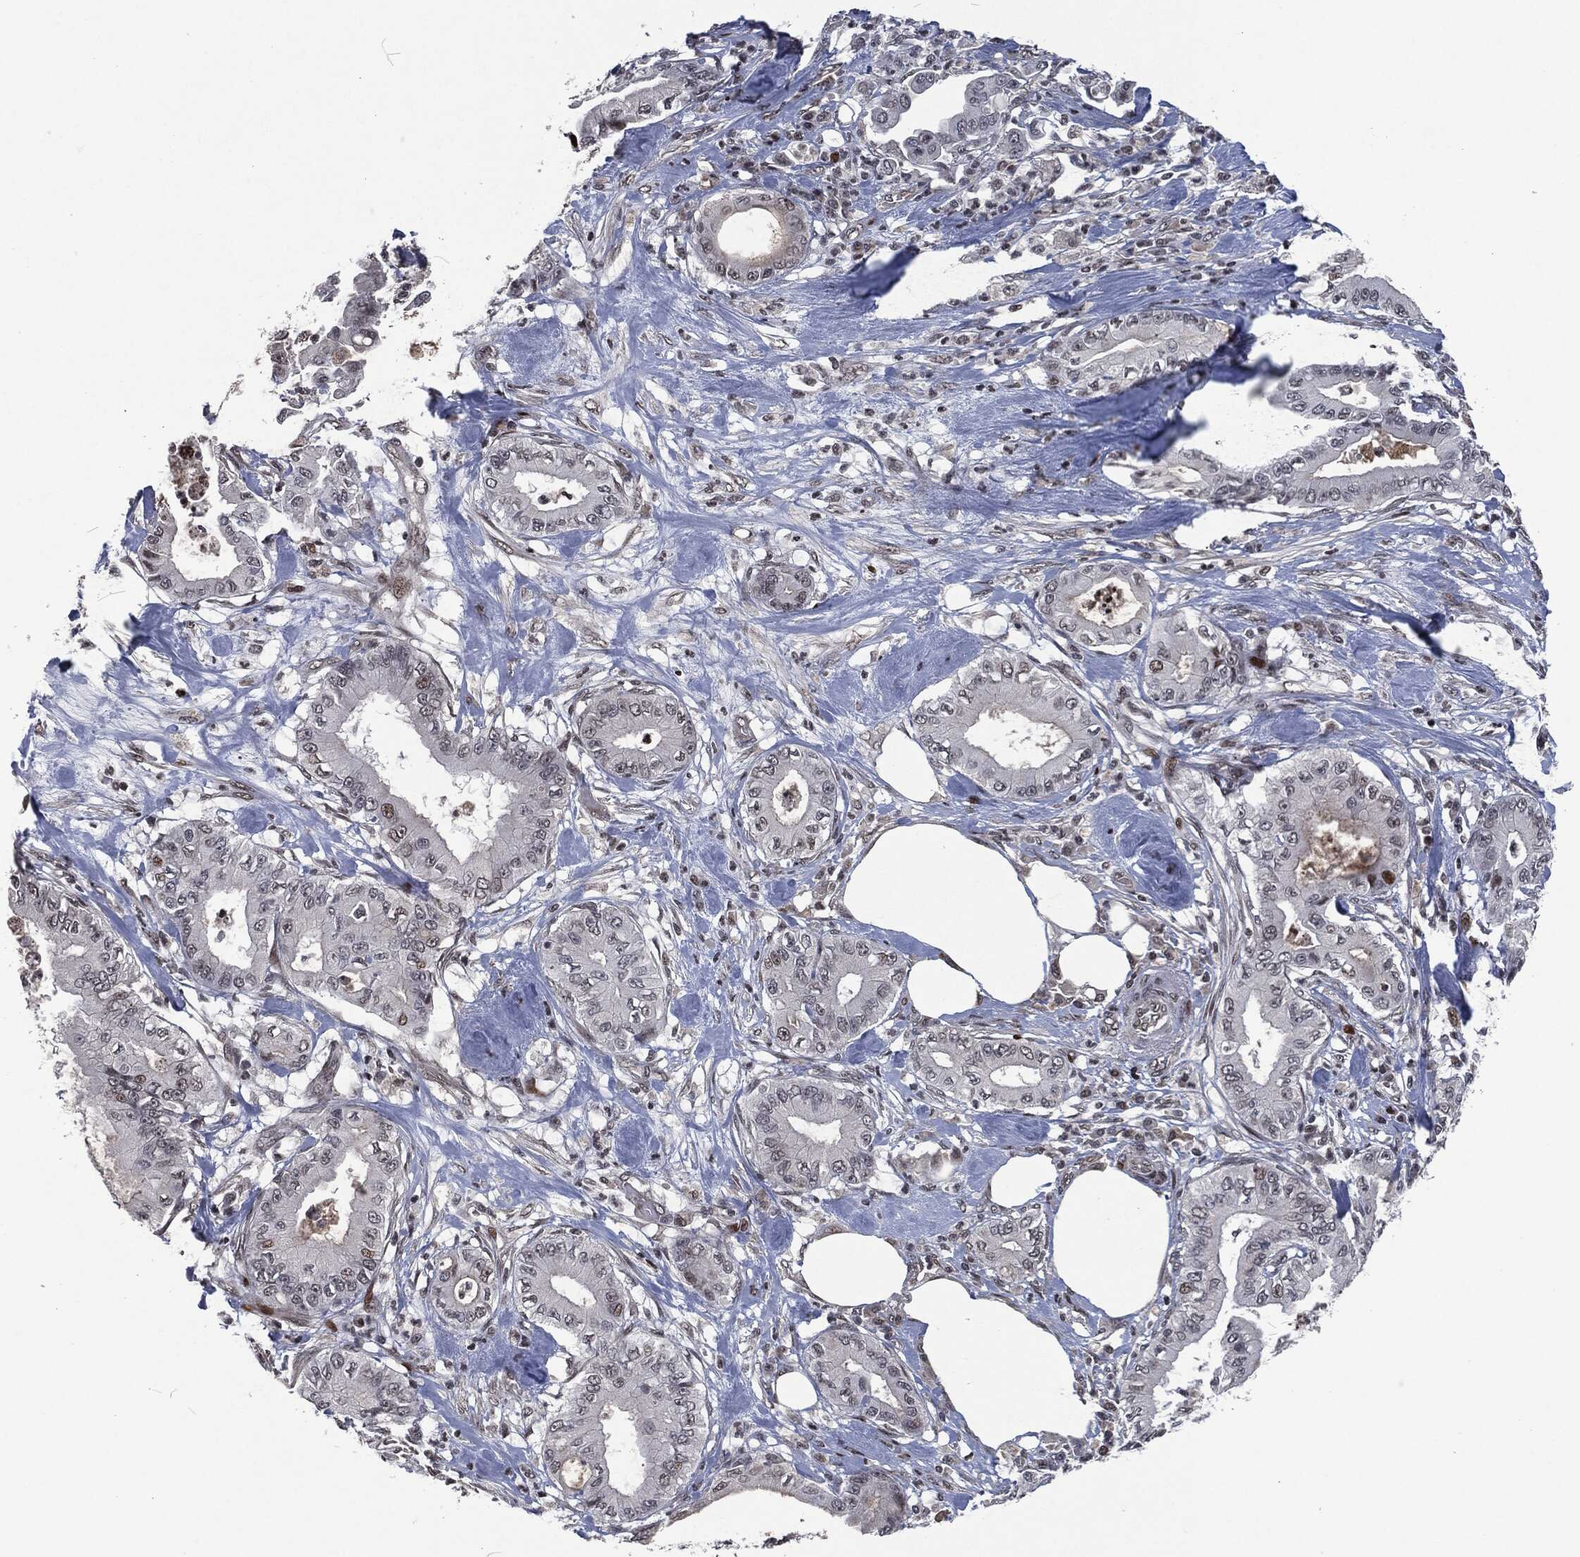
{"staining": {"intensity": "negative", "quantity": "none", "location": "none"}, "tissue": "pancreatic cancer", "cell_type": "Tumor cells", "image_type": "cancer", "snomed": [{"axis": "morphology", "description": "Adenocarcinoma, NOS"}, {"axis": "topography", "description": "Pancreas"}], "caption": "High magnification brightfield microscopy of pancreatic cancer stained with DAB (3,3'-diaminobenzidine) (brown) and counterstained with hematoxylin (blue): tumor cells show no significant positivity. (Stains: DAB (3,3'-diaminobenzidine) immunohistochemistry (IHC) with hematoxylin counter stain, Microscopy: brightfield microscopy at high magnification).", "gene": "EGFR", "patient": {"sex": "male", "age": 71}}